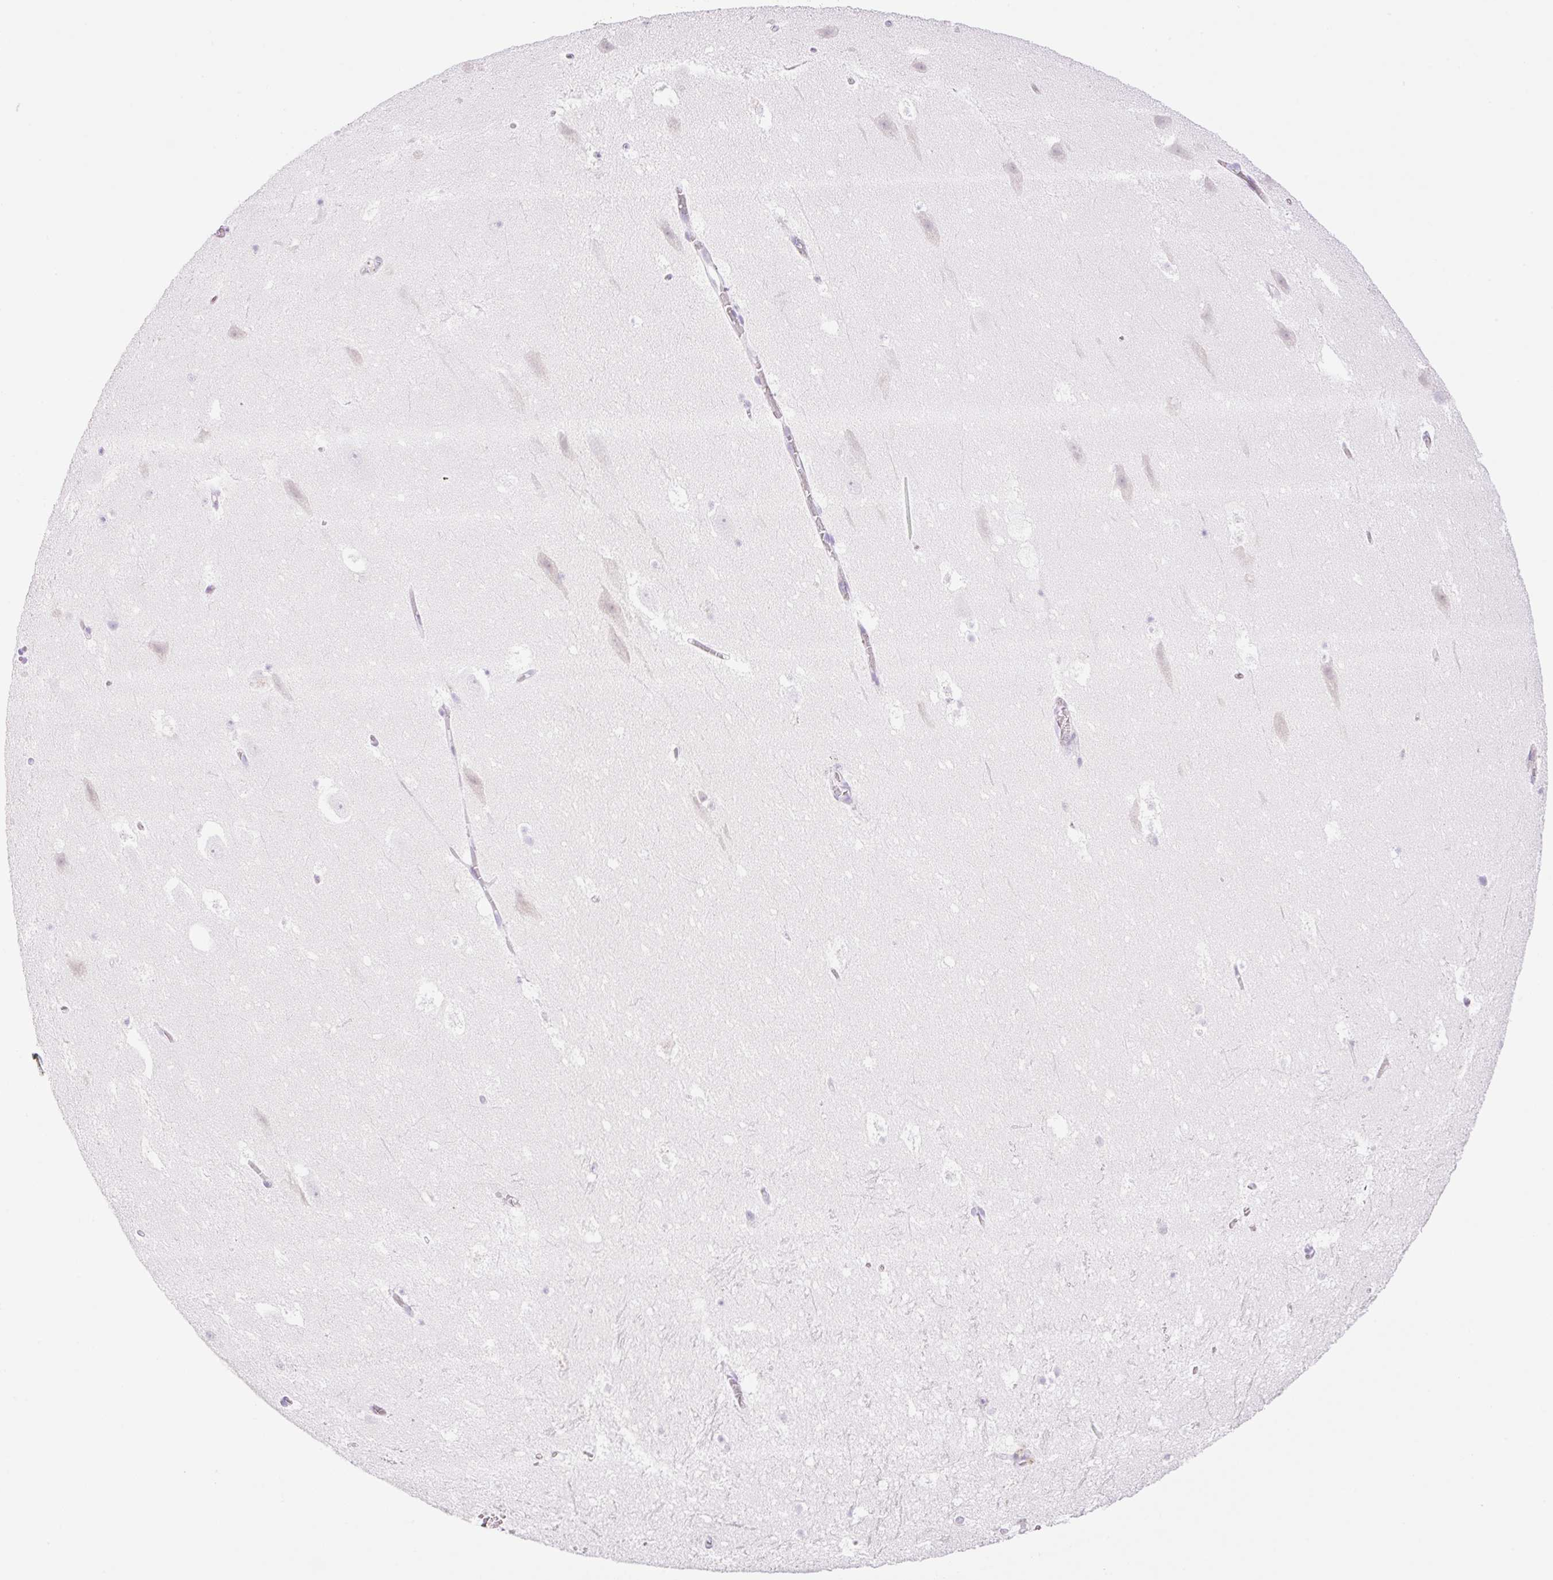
{"staining": {"intensity": "negative", "quantity": "none", "location": "none"}, "tissue": "hippocampus", "cell_type": "Glial cells", "image_type": "normal", "snomed": [{"axis": "morphology", "description": "Normal tissue, NOS"}, {"axis": "topography", "description": "Hippocampus"}], "caption": "High power microscopy image of an immunohistochemistry histopathology image of normal hippocampus, revealing no significant expression in glial cells. Brightfield microscopy of immunohistochemistry stained with DAB (brown) and hematoxylin (blue), captured at high magnification.", "gene": "PALM3", "patient": {"sex": "female", "age": 42}}